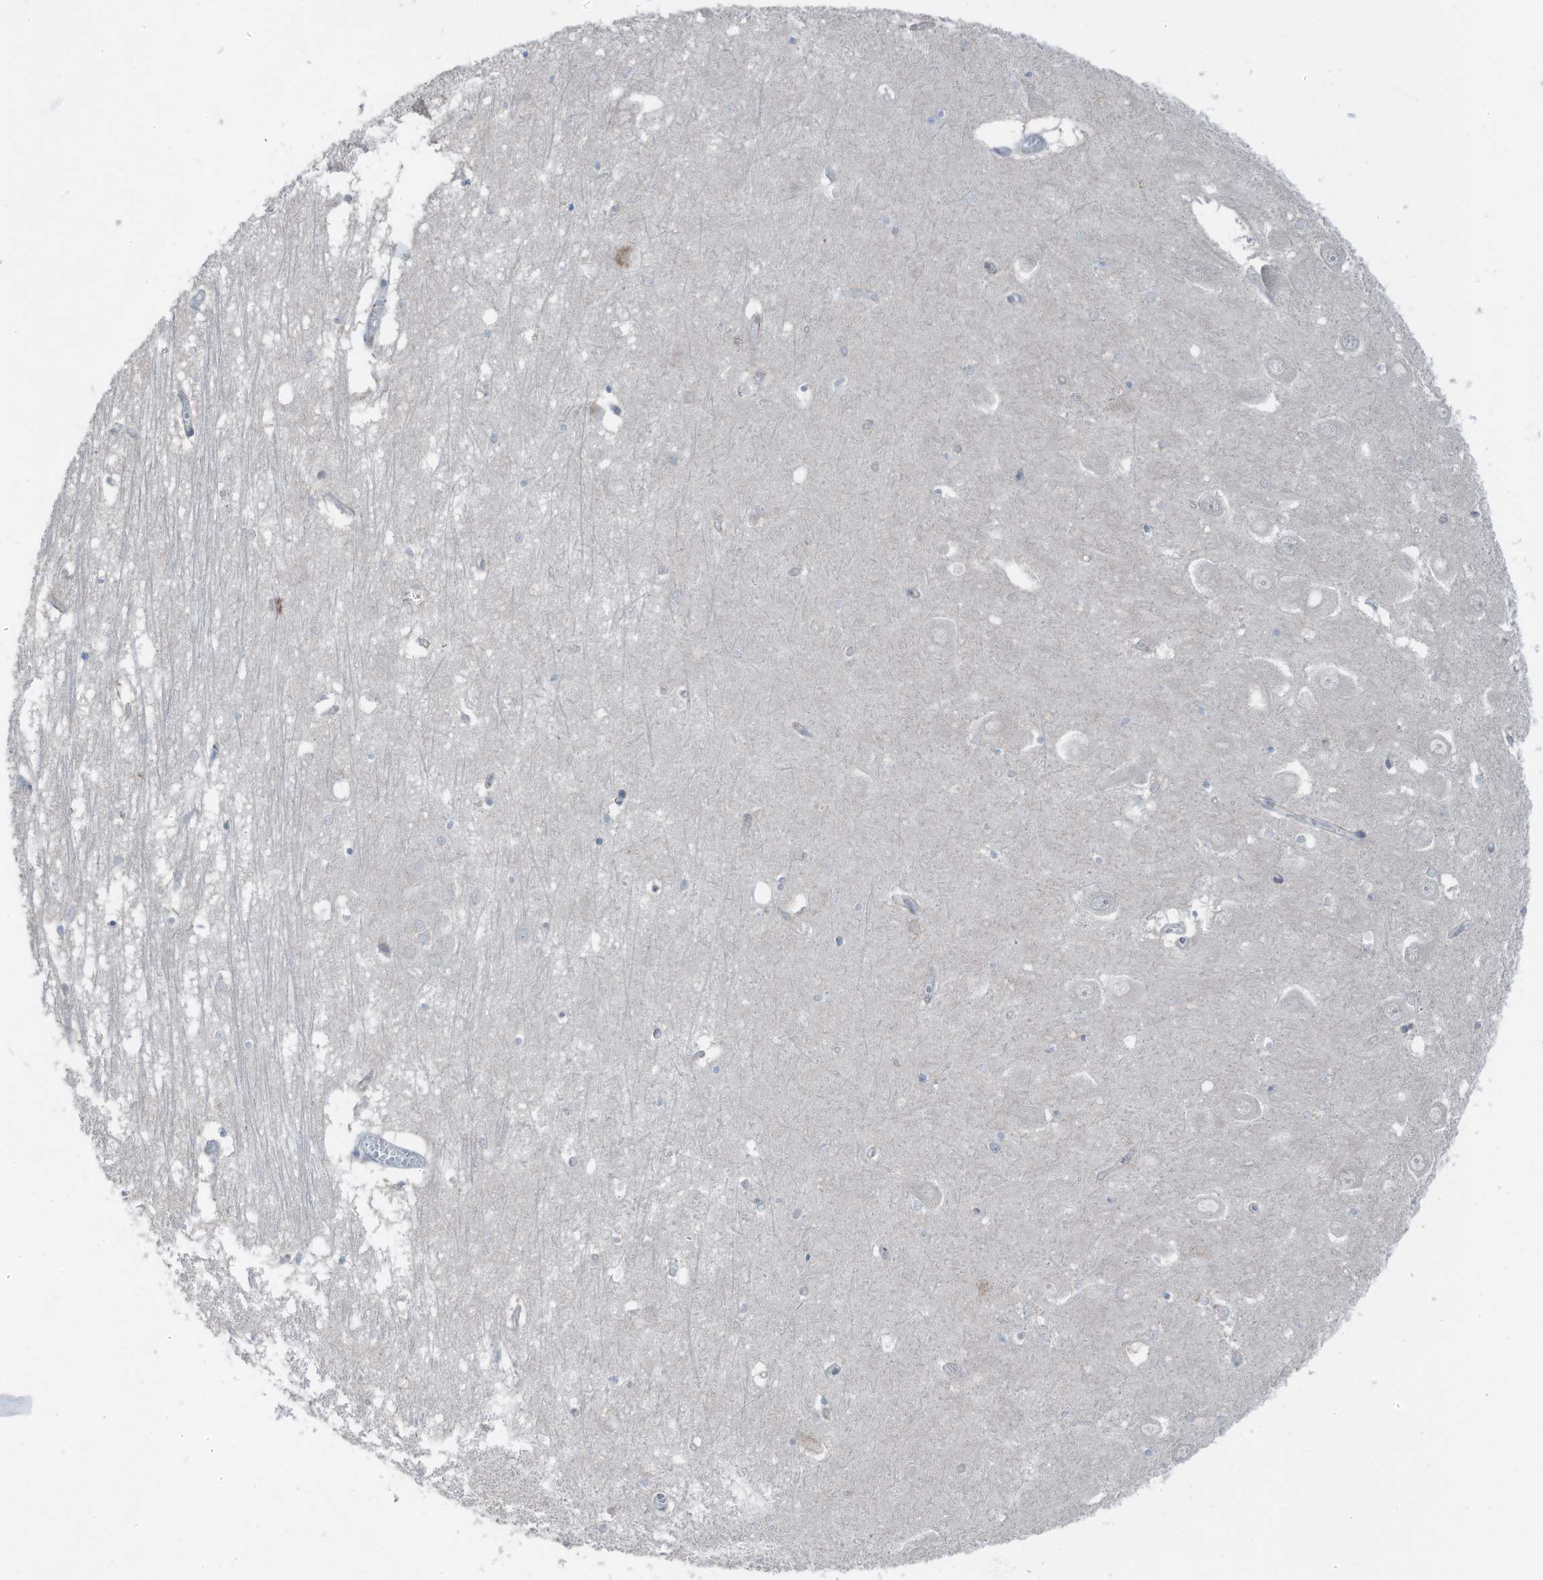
{"staining": {"intensity": "negative", "quantity": "none", "location": "none"}, "tissue": "hippocampus", "cell_type": "Glial cells", "image_type": "normal", "snomed": [{"axis": "morphology", "description": "Normal tissue, NOS"}, {"axis": "topography", "description": "Hippocampus"}], "caption": "Hippocampus stained for a protein using IHC displays no staining glial cells.", "gene": "ARHGEF33", "patient": {"sex": "male", "age": 70}}